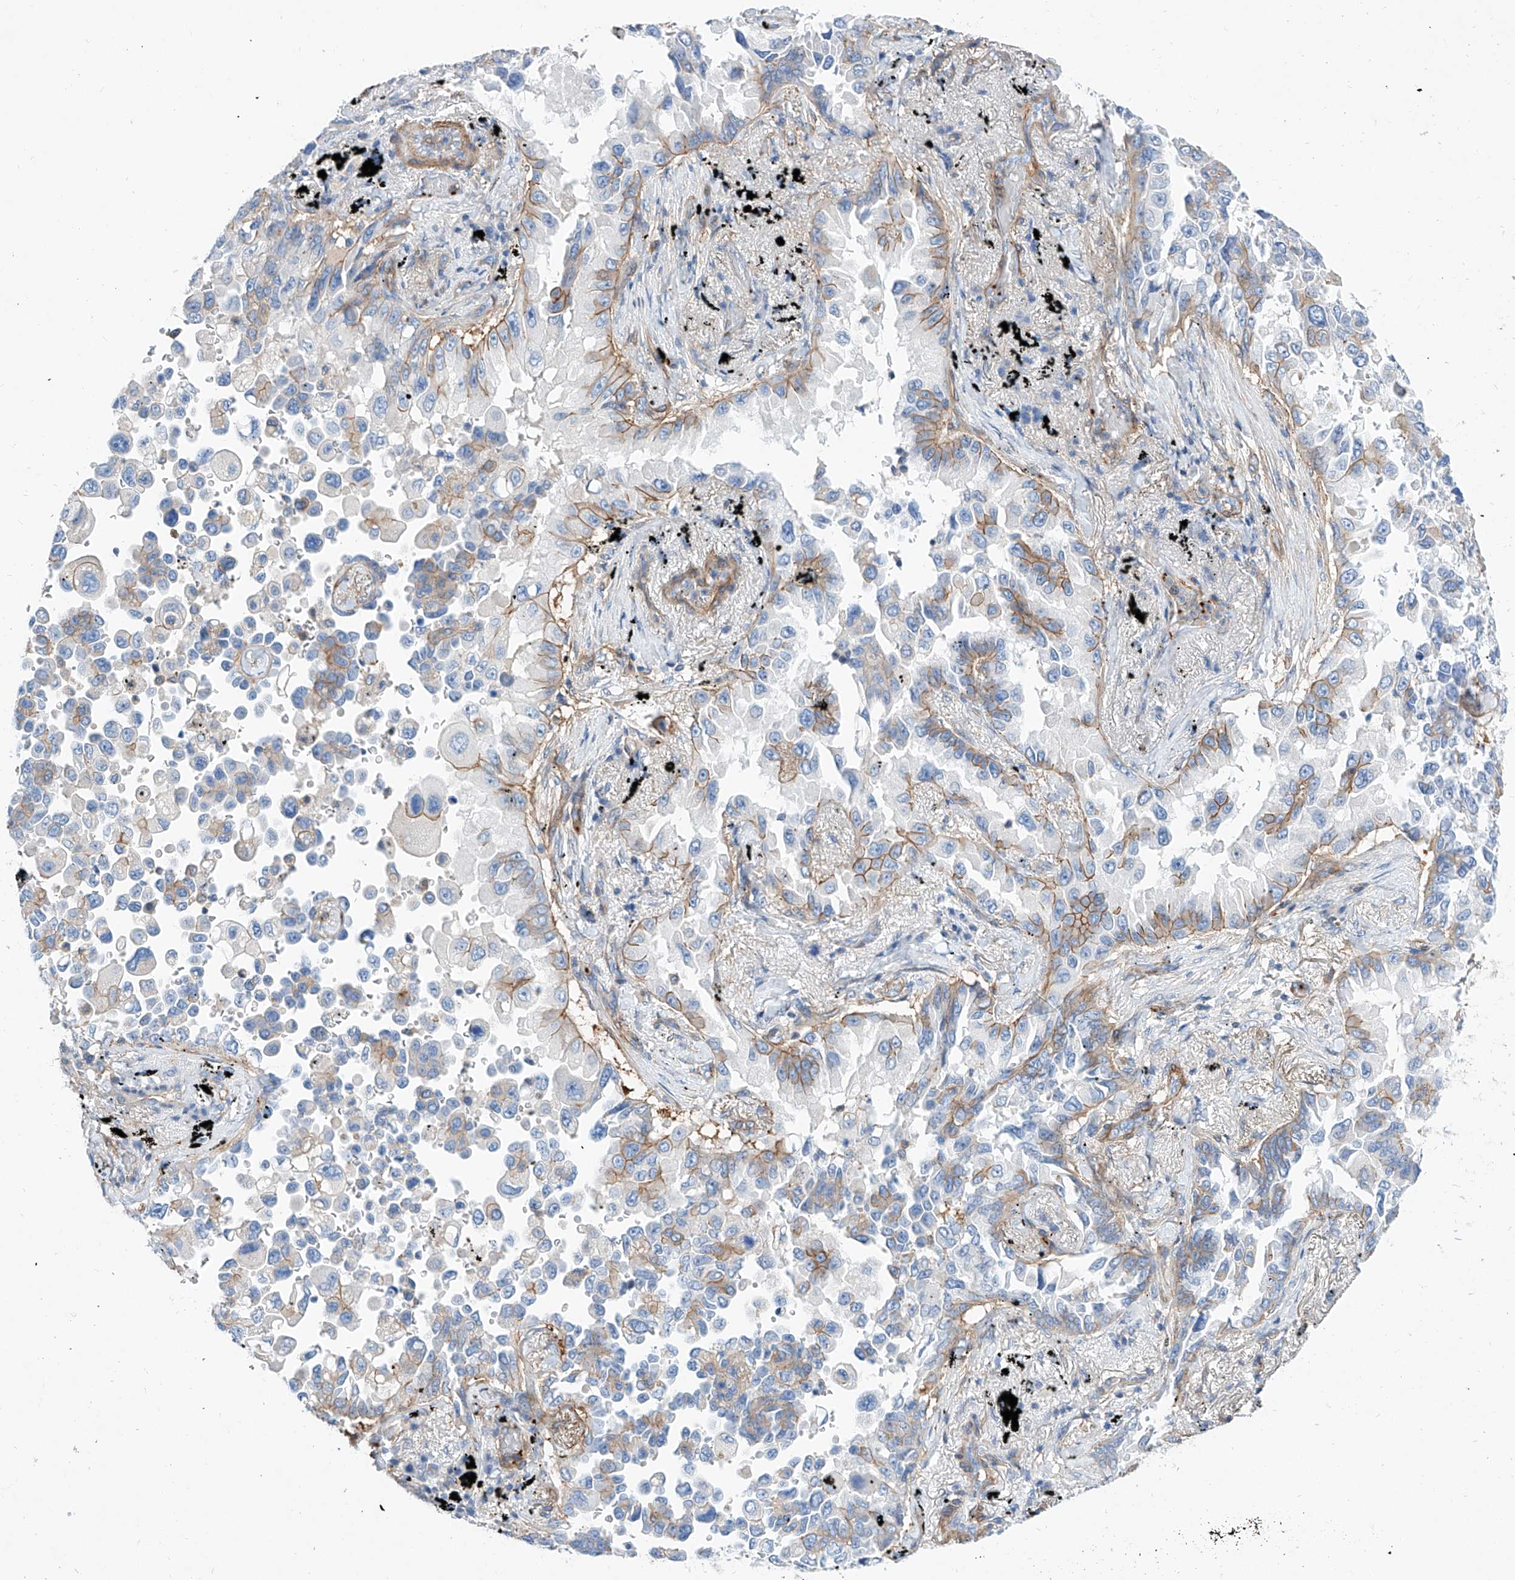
{"staining": {"intensity": "moderate", "quantity": "25%-75%", "location": "cytoplasmic/membranous"}, "tissue": "lung cancer", "cell_type": "Tumor cells", "image_type": "cancer", "snomed": [{"axis": "morphology", "description": "Adenocarcinoma, NOS"}, {"axis": "topography", "description": "Lung"}], "caption": "This histopathology image displays immunohistochemistry (IHC) staining of human lung adenocarcinoma, with medium moderate cytoplasmic/membranous positivity in approximately 25%-75% of tumor cells.", "gene": "TAS2R60", "patient": {"sex": "female", "age": 67}}